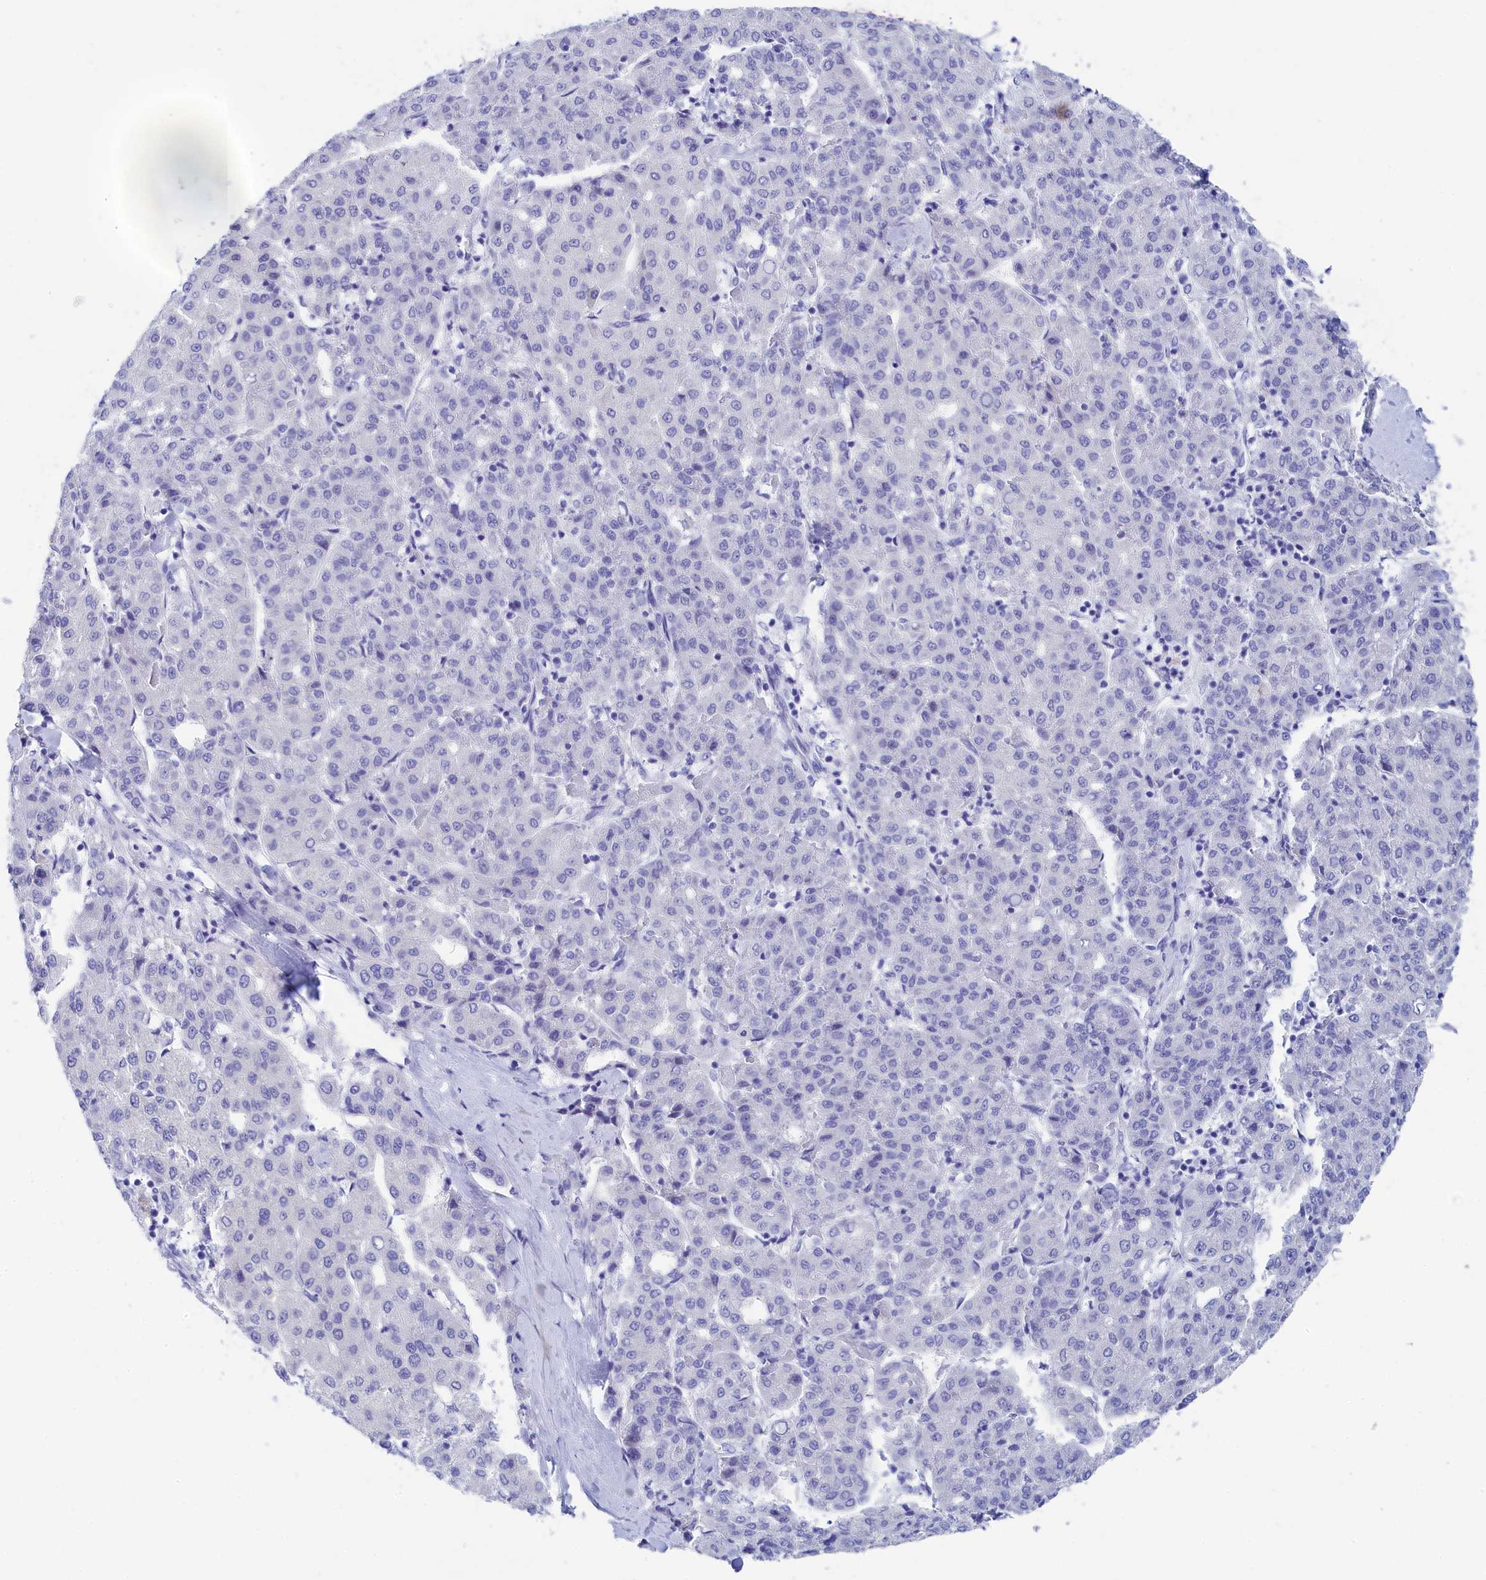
{"staining": {"intensity": "negative", "quantity": "none", "location": "none"}, "tissue": "liver cancer", "cell_type": "Tumor cells", "image_type": "cancer", "snomed": [{"axis": "morphology", "description": "Carcinoma, Hepatocellular, NOS"}, {"axis": "topography", "description": "Liver"}], "caption": "A high-resolution image shows immunohistochemistry (IHC) staining of liver cancer, which displays no significant positivity in tumor cells.", "gene": "TRIM10", "patient": {"sex": "male", "age": 65}}